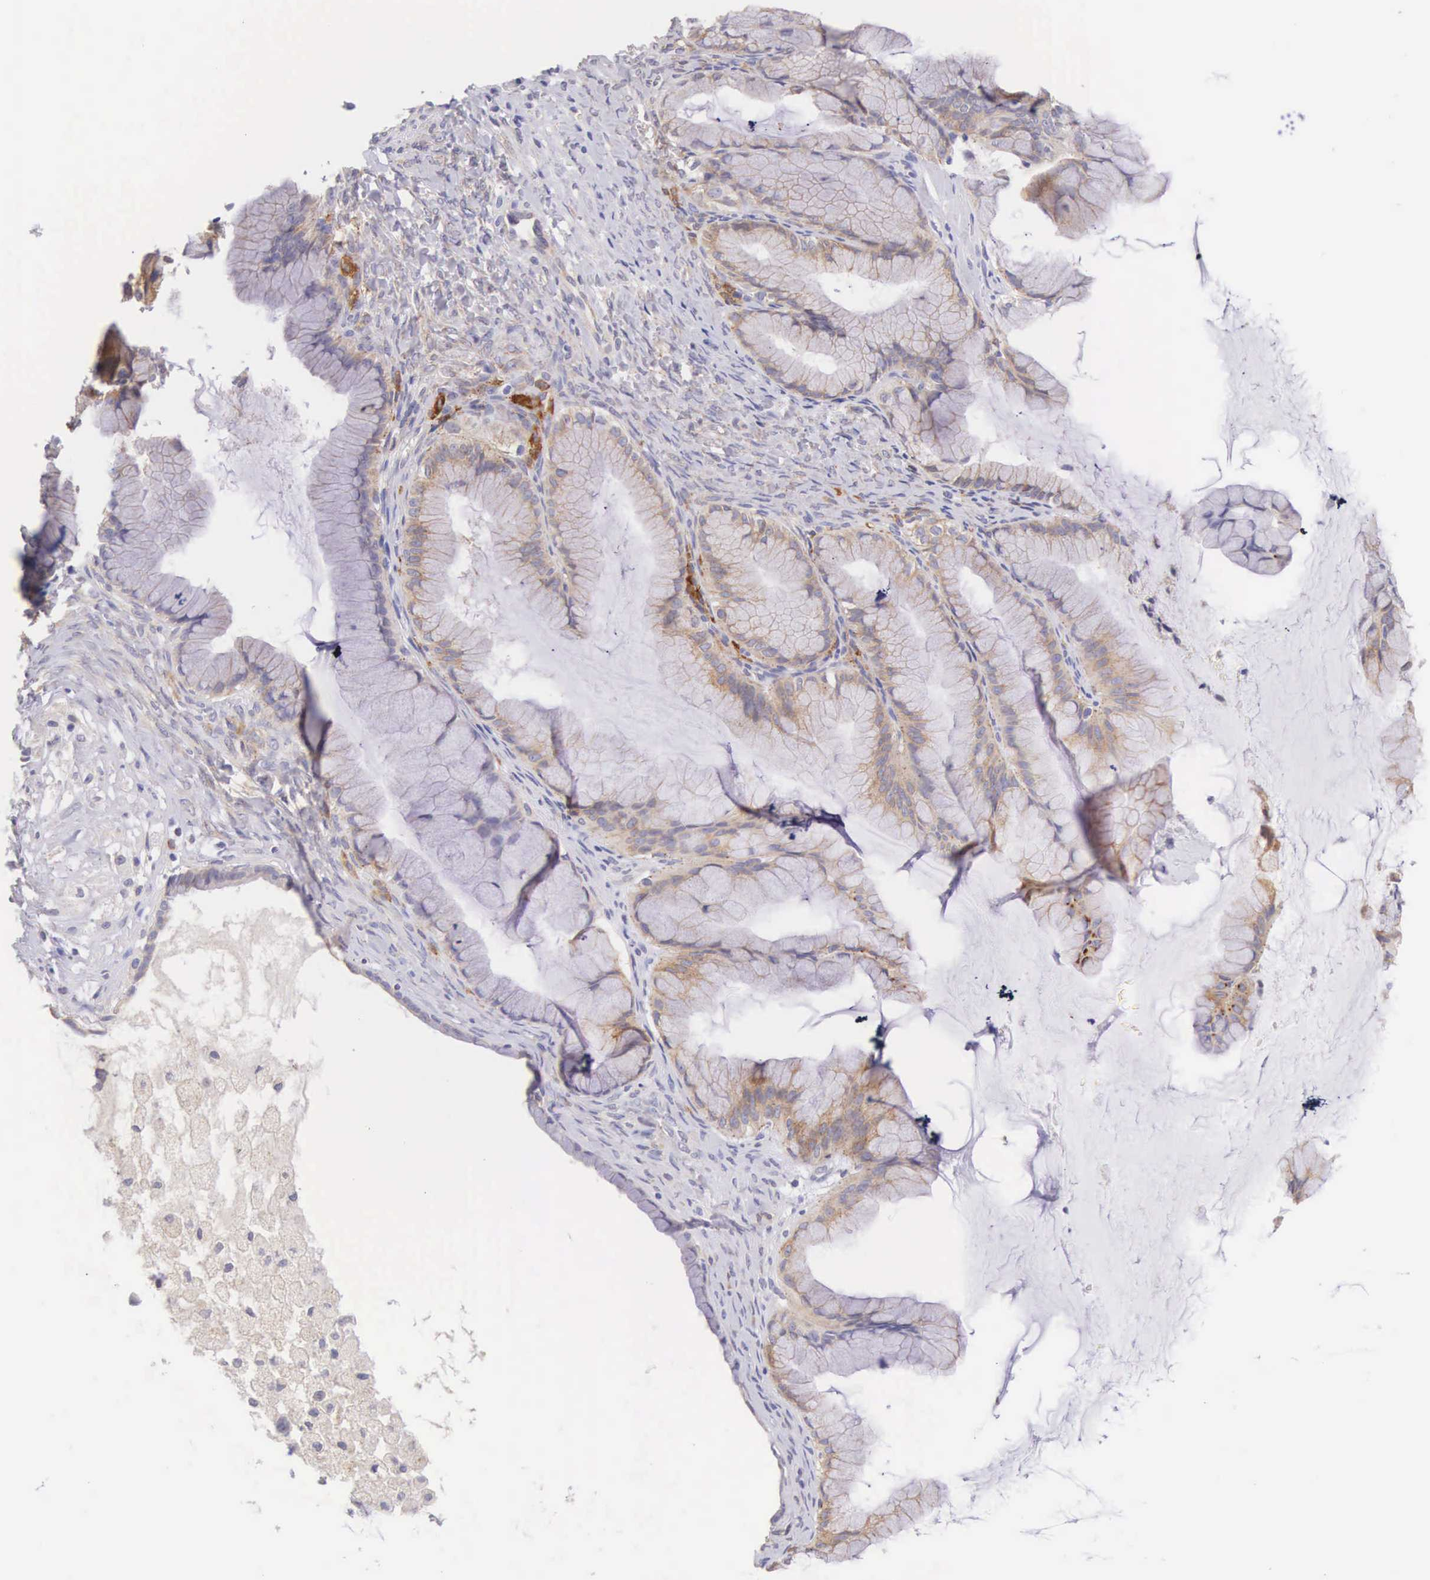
{"staining": {"intensity": "weak", "quantity": ">75%", "location": "cytoplasmic/membranous"}, "tissue": "ovarian cancer", "cell_type": "Tumor cells", "image_type": "cancer", "snomed": [{"axis": "morphology", "description": "Cystadenocarcinoma, mucinous, NOS"}, {"axis": "topography", "description": "Ovary"}], "caption": "Immunohistochemical staining of human ovarian cancer displays weak cytoplasmic/membranous protein expression in about >75% of tumor cells. (DAB IHC, brown staining for protein, blue staining for nuclei).", "gene": "NSDHL", "patient": {"sex": "female", "age": 41}}